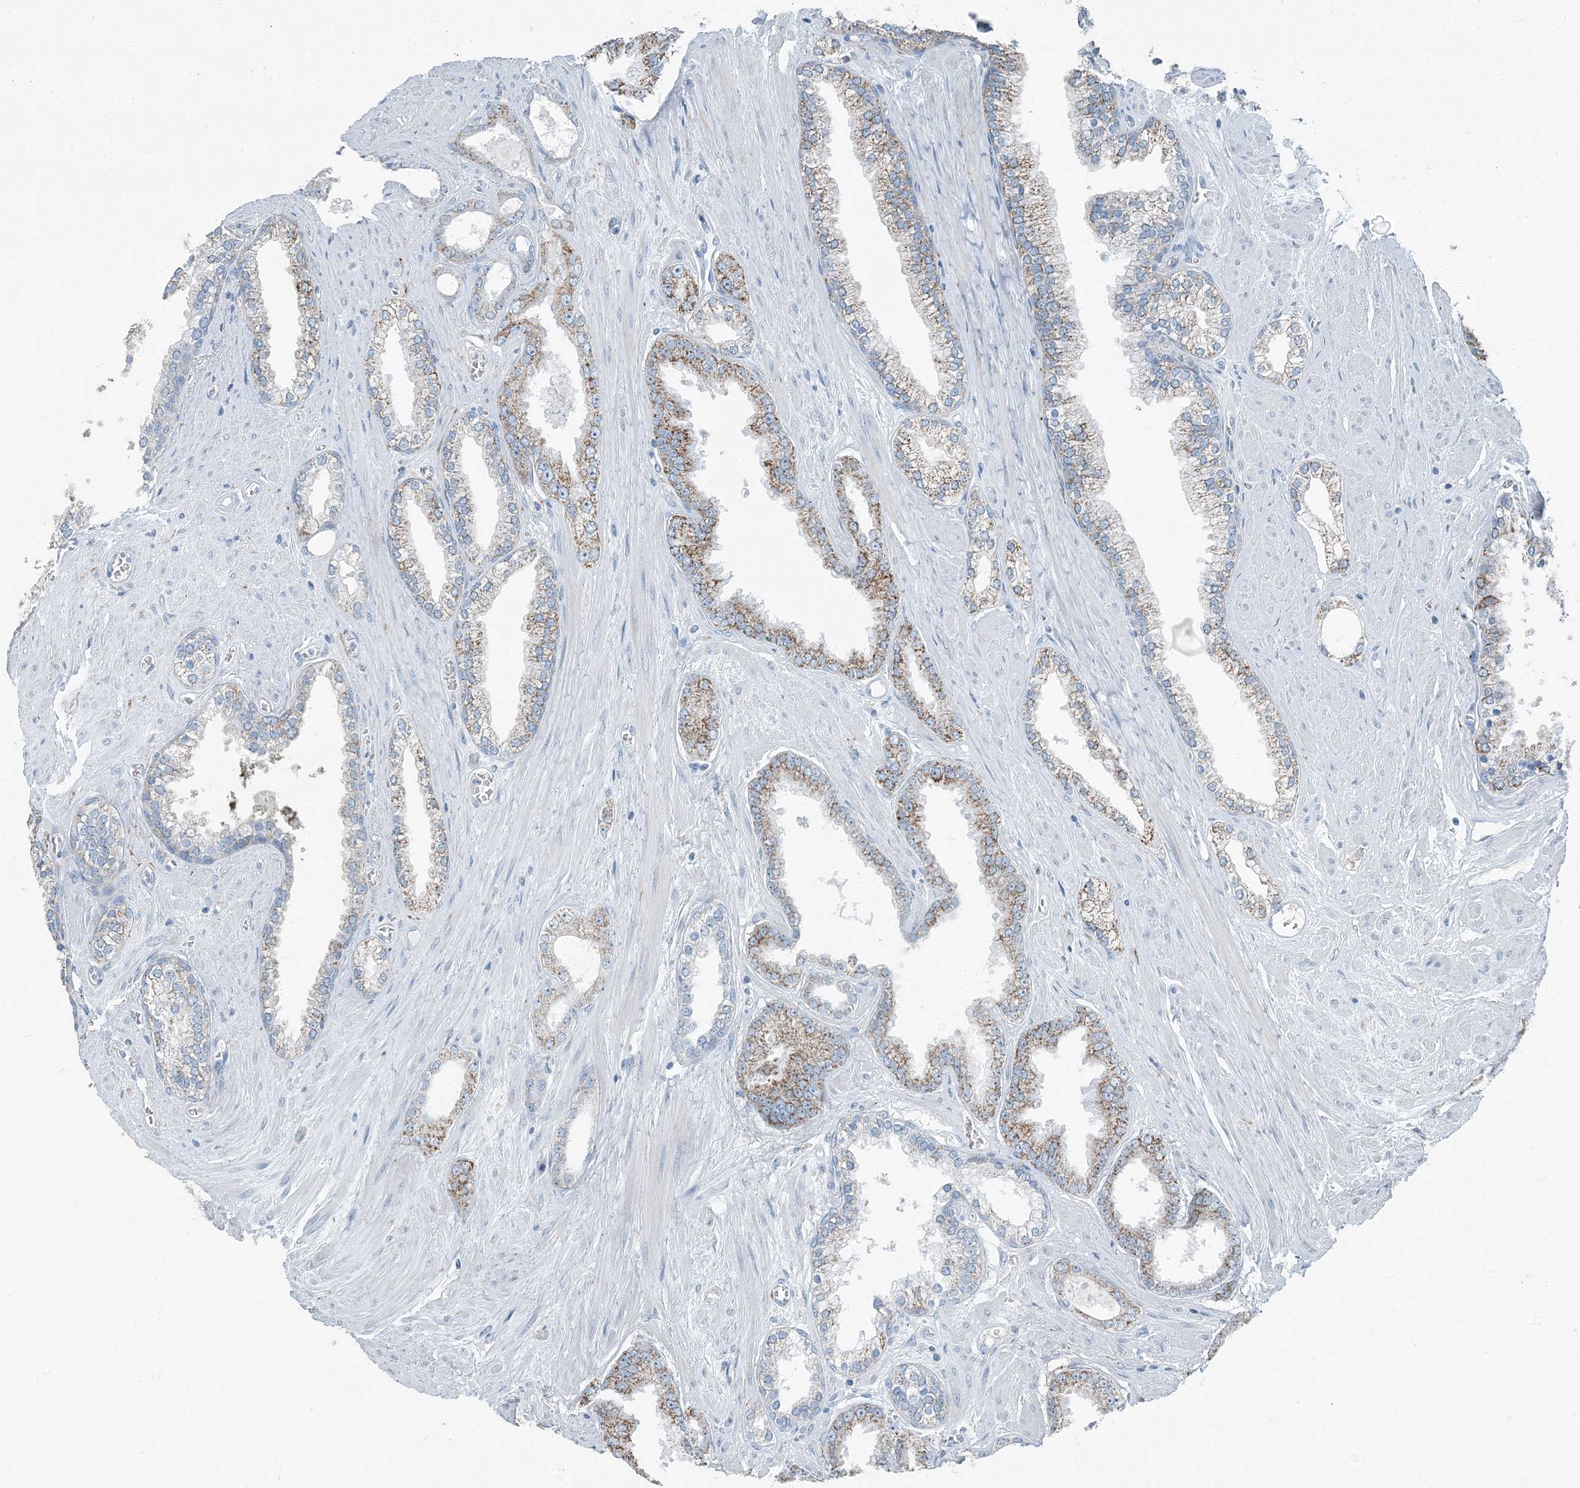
{"staining": {"intensity": "moderate", "quantity": "25%-75%", "location": "cytoplasmic/membranous"}, "tissue": "prostate cancer", "cell_type": "Tumor cells", "image_type": "cancer", "snomed": [{"axis": "morphology", "description": "Adenocarcinoma, Low grade"}, {"axis": "topography", "description": "Prostate"}], "caption": "Human prostate cancer (low-grade adenocarcinoma) stained for a protein (brown) demonstrates moderate cytoplasmic/membranous positive staining in approximately 25%-75% of tumor cells.", "gene": "FAM162A", "patient": {"sex": "male", "age": 62}}